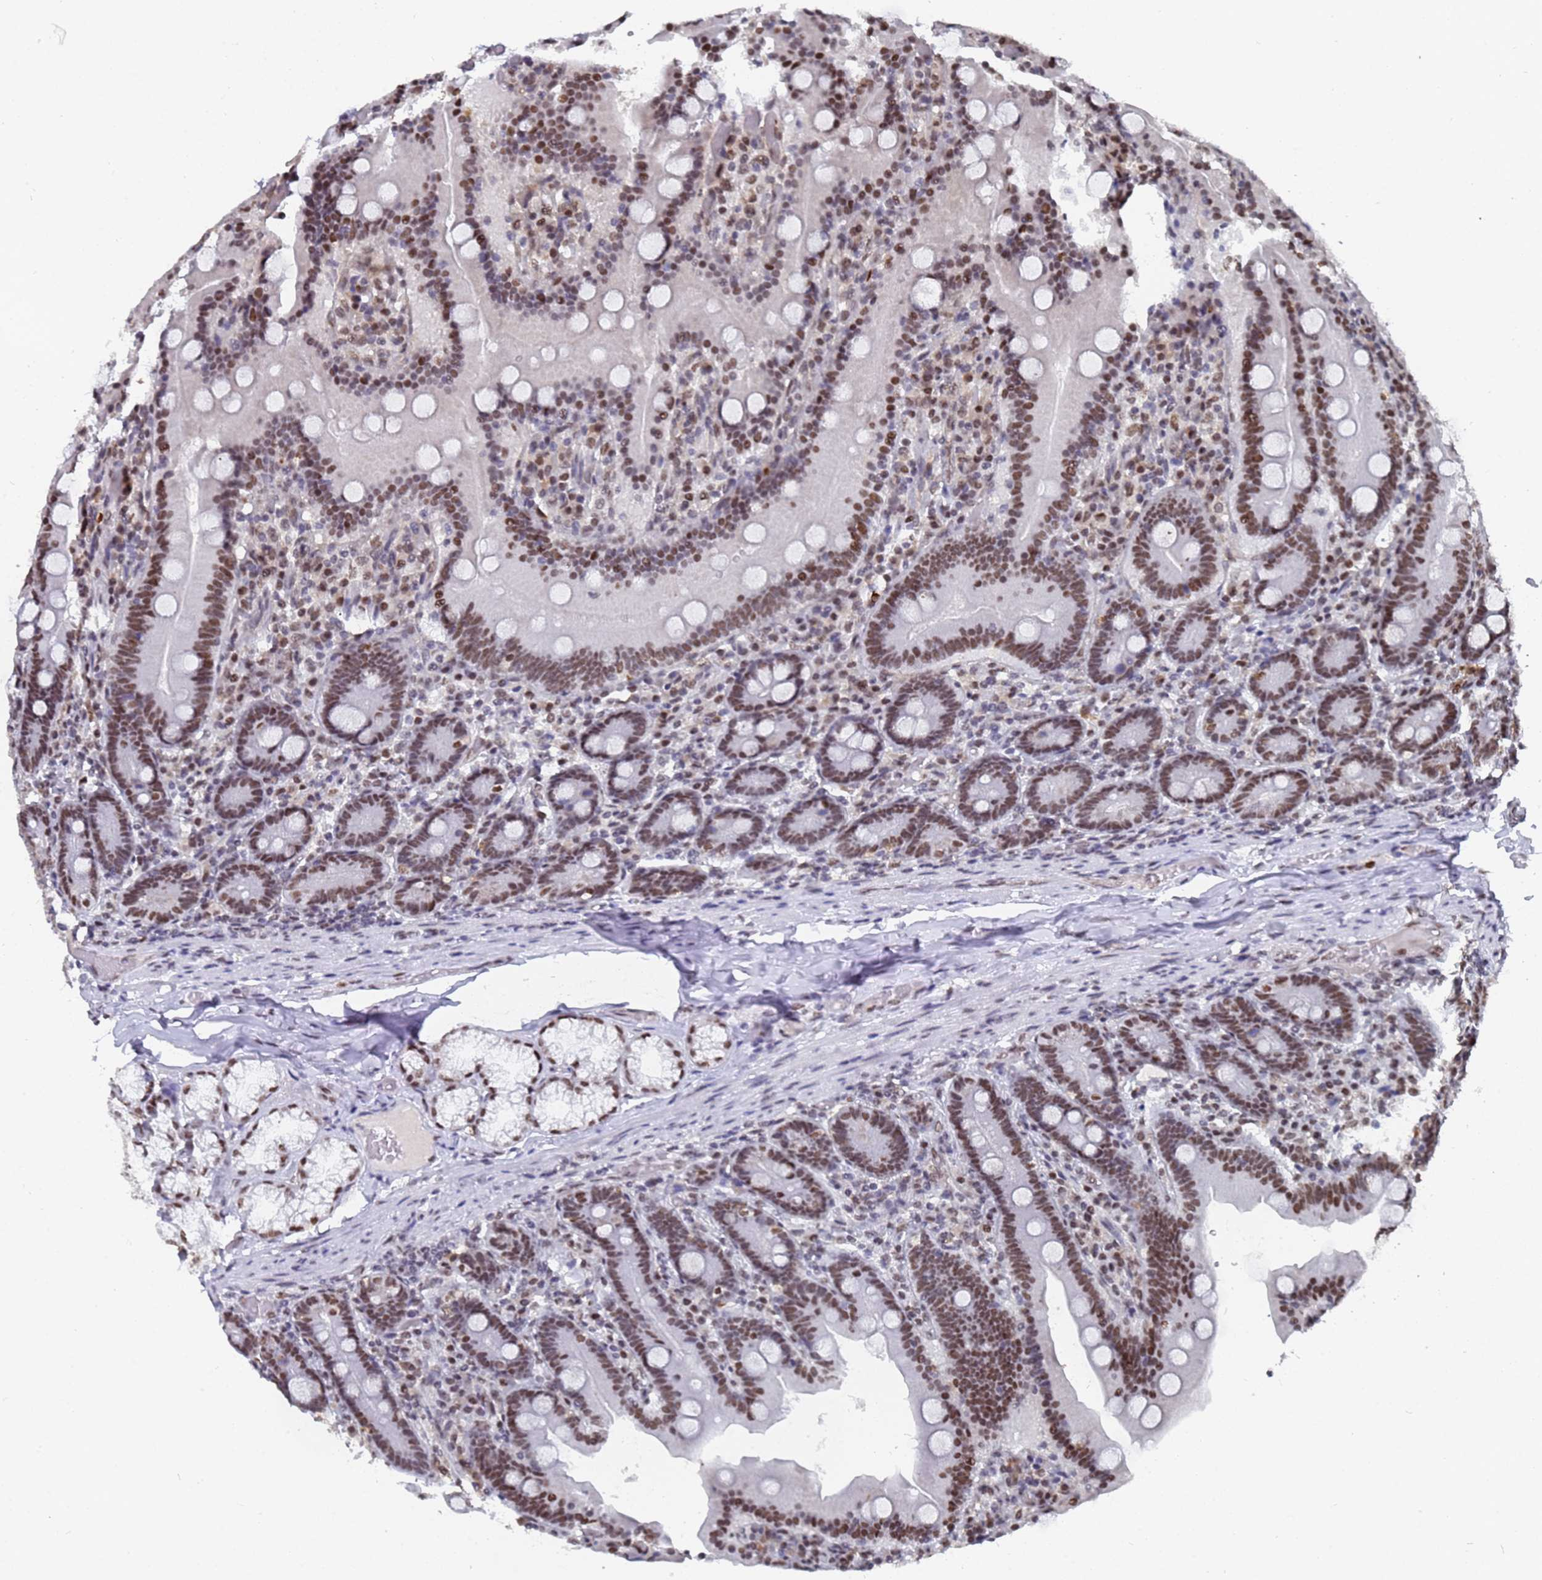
{"staining": {"intensity": "strong", "quantity": ">75%", "location": "nuclear"}, "tissue": "duodenum", "cell_type": "Glandular cells", "image_type": "normal", "snomed": [{"axis": "morphology", "description": "Normal tissue, NOS"}, {"axis": "topography", "description": "Duodenum"}], "caption": "A high-resolution histopathology image shows immunohistochemistry (IHC) staining of normal duodenum, which shows strong nuclear positivity in about >75% of glandular cells.", "gene": "RAVER2", "patient": {"sex": "female", "age": 62}}